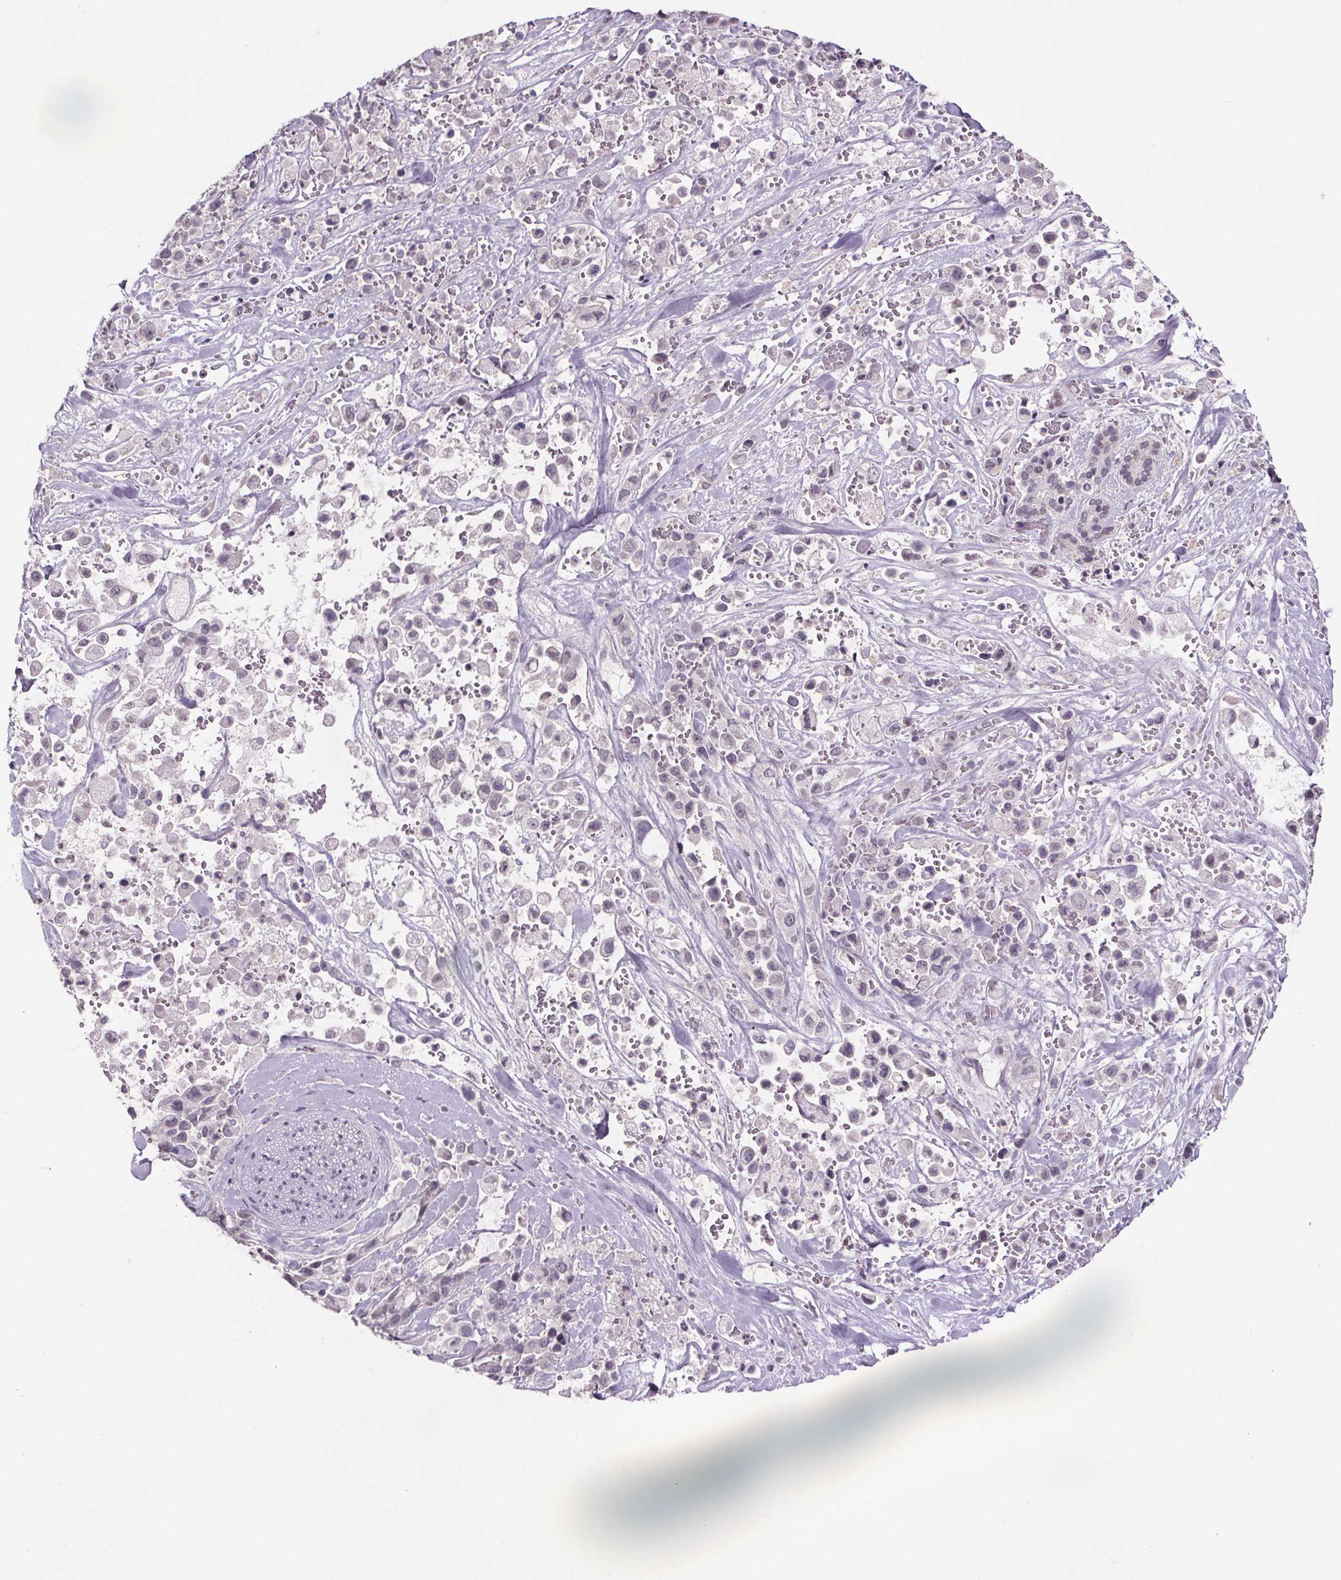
{"staining": {"intensity": "negative", "quantity": "none", "location": "none"}, "tissue": "pancreatic cancer", "cell_type": "Tumor cells", "image_type": "cancer", "snomed": [{"axis": "morphology", "description": "Adenocarcinoma, NOS"}, {"axis": "topography", "description": "Pancreas"}], "caption": "The photomicrograph reveals no significant expression in tumor cells of pancreatic adenocarcinoma.", "gene": "NKX6-1", "patient": {"sex": "male", "age": 44}}